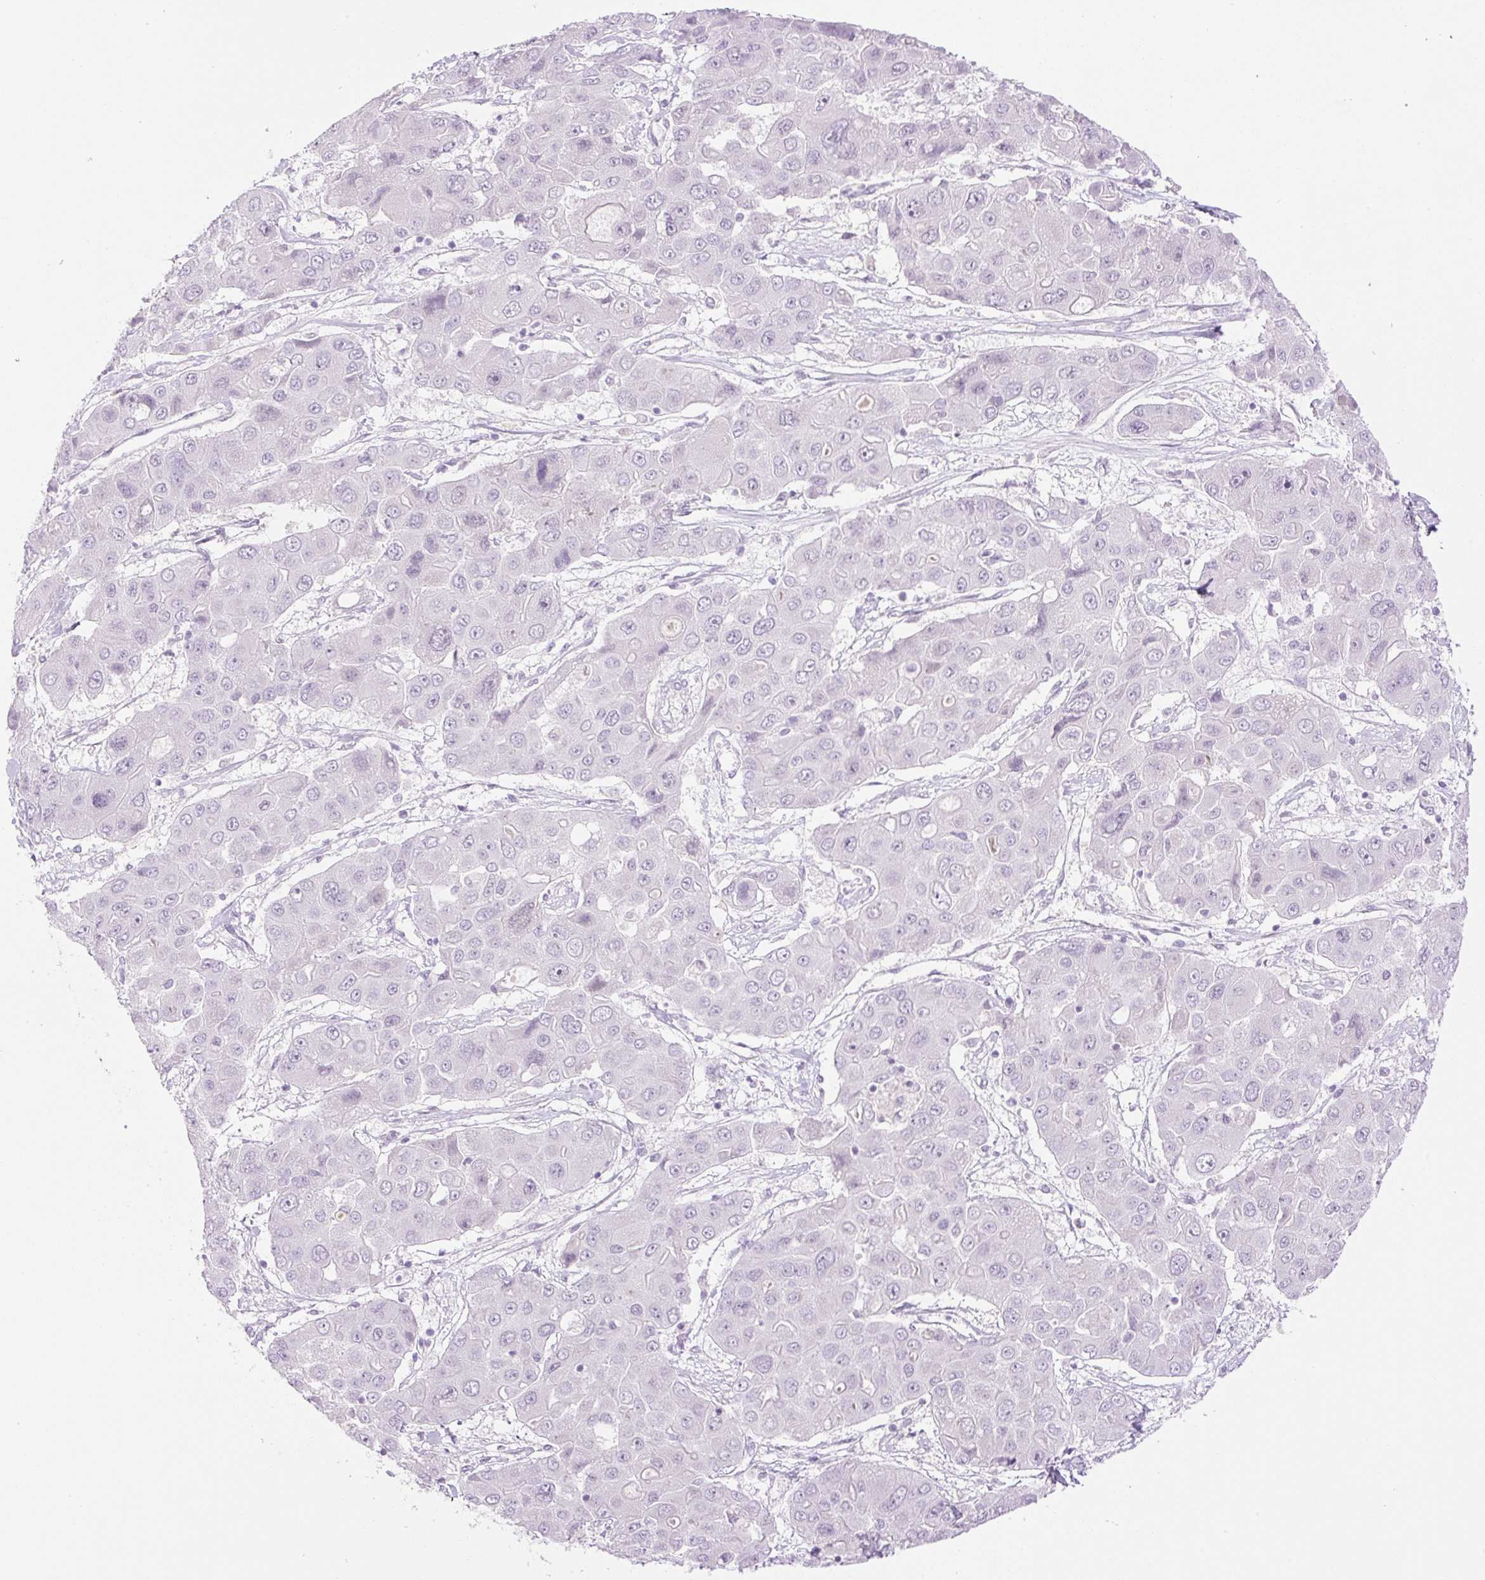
{"staining": {"intensity": "negative", "quantity": "none", "location": "none"}, "tissue": "liver cancer", "cell_type": "Tumor cells", "image_type": "cancer", "snomed": [{"axis": "morphology", "description": "Cholangiocarcinoma"}, {"axis": "topography", "description": "Liver"}], "caption": "Tumor cells are negative for protein expression in human liver cancer (cholangiocarcinoma).", "gene": "SP140L", "patient": {"sex": "male", "age": 67}}